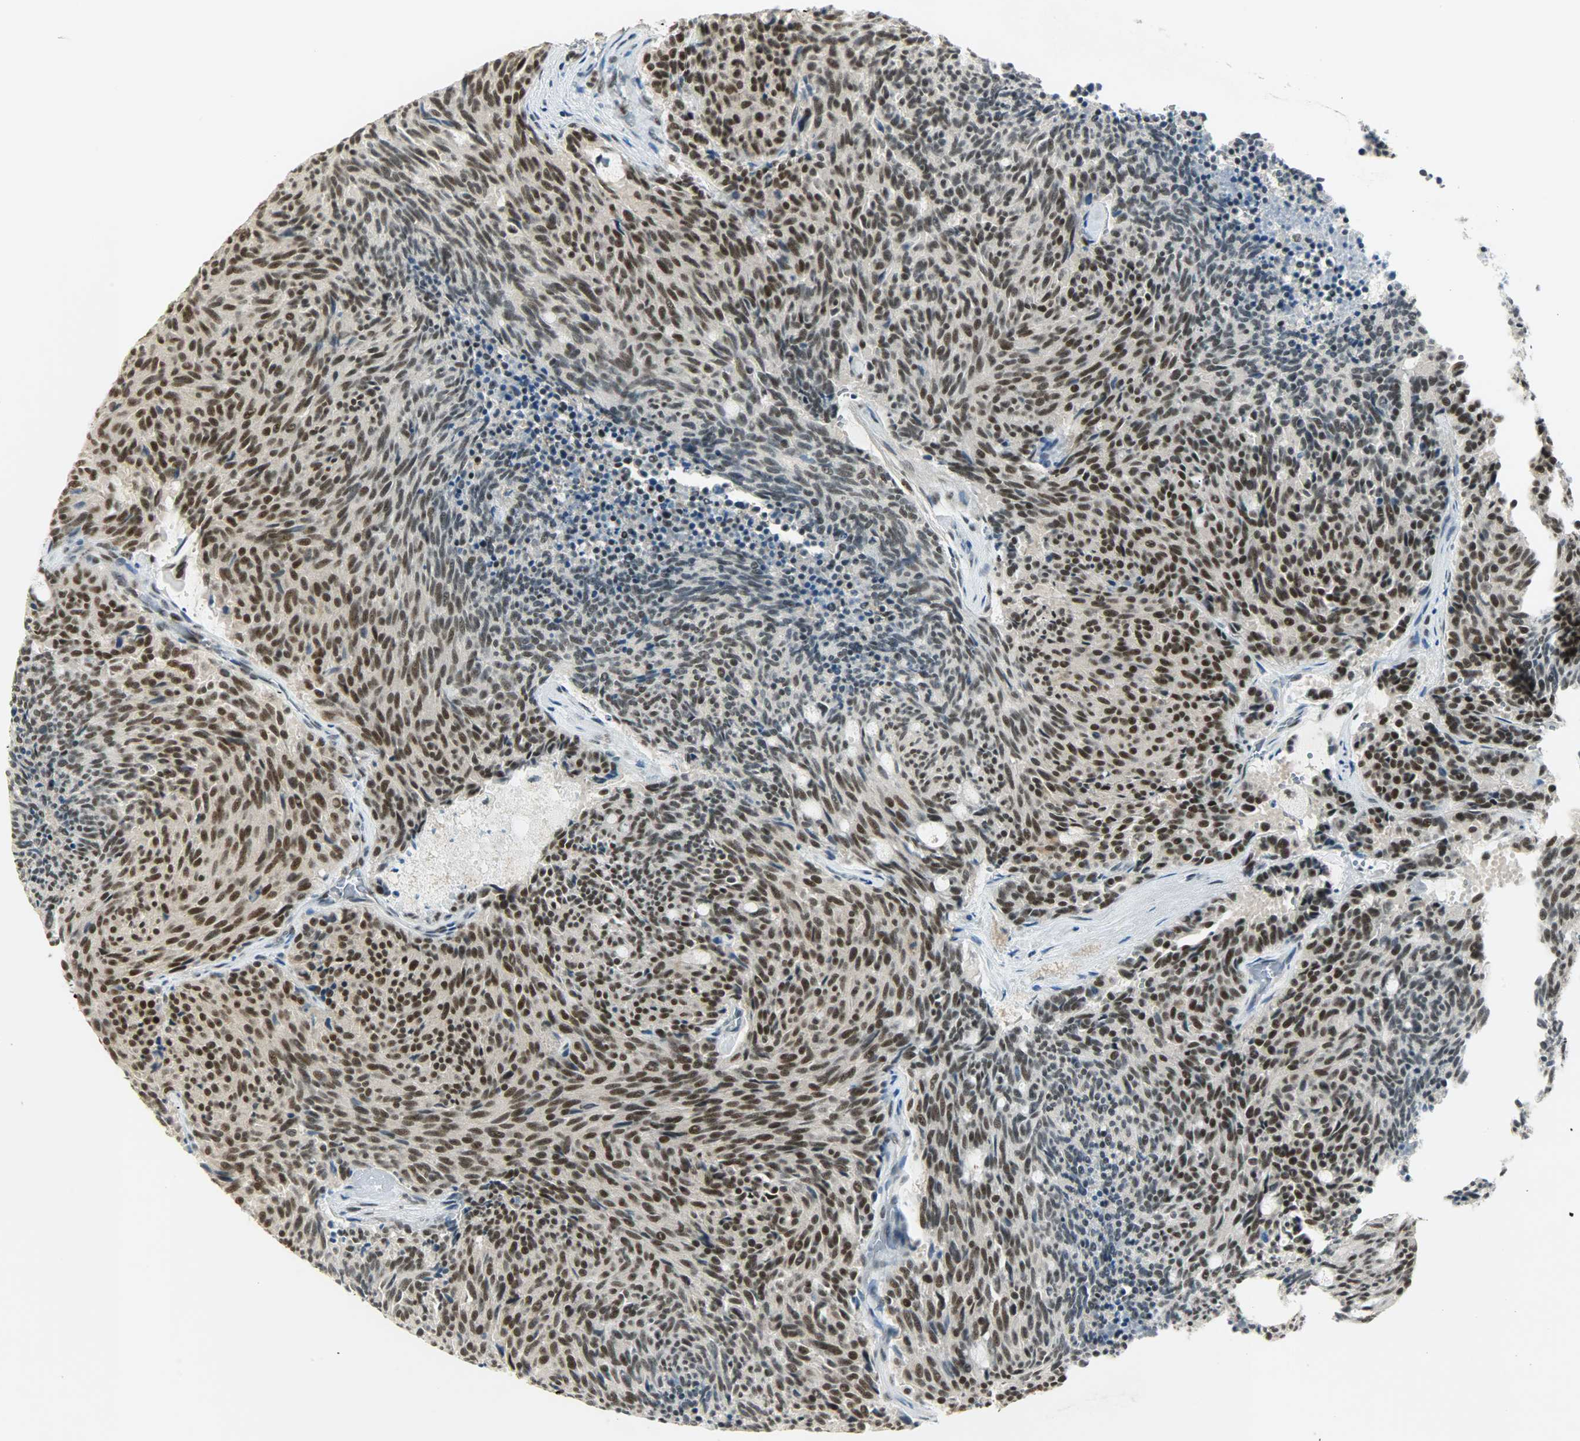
{"staining": {"intensity": "strong", "quantity": ">75%", "location": "nuclear"}, "tissue": "carcinoid", "cell_type": "Tumor cells", "image_type": "cancer", "snomed": [{"axis": "morphology", "description": "Carcinoid, malignant, NOS"}, {"axis": "topography", "description": "Pancreas"}], "caption": "High-power microscopy captured an IHC histopathology image of carcinoid, revealing strong nuclear positivity in about >75% of tumor cells.", "gene": "SUGP1", "patient": {"sex": "female", "age": 54}}